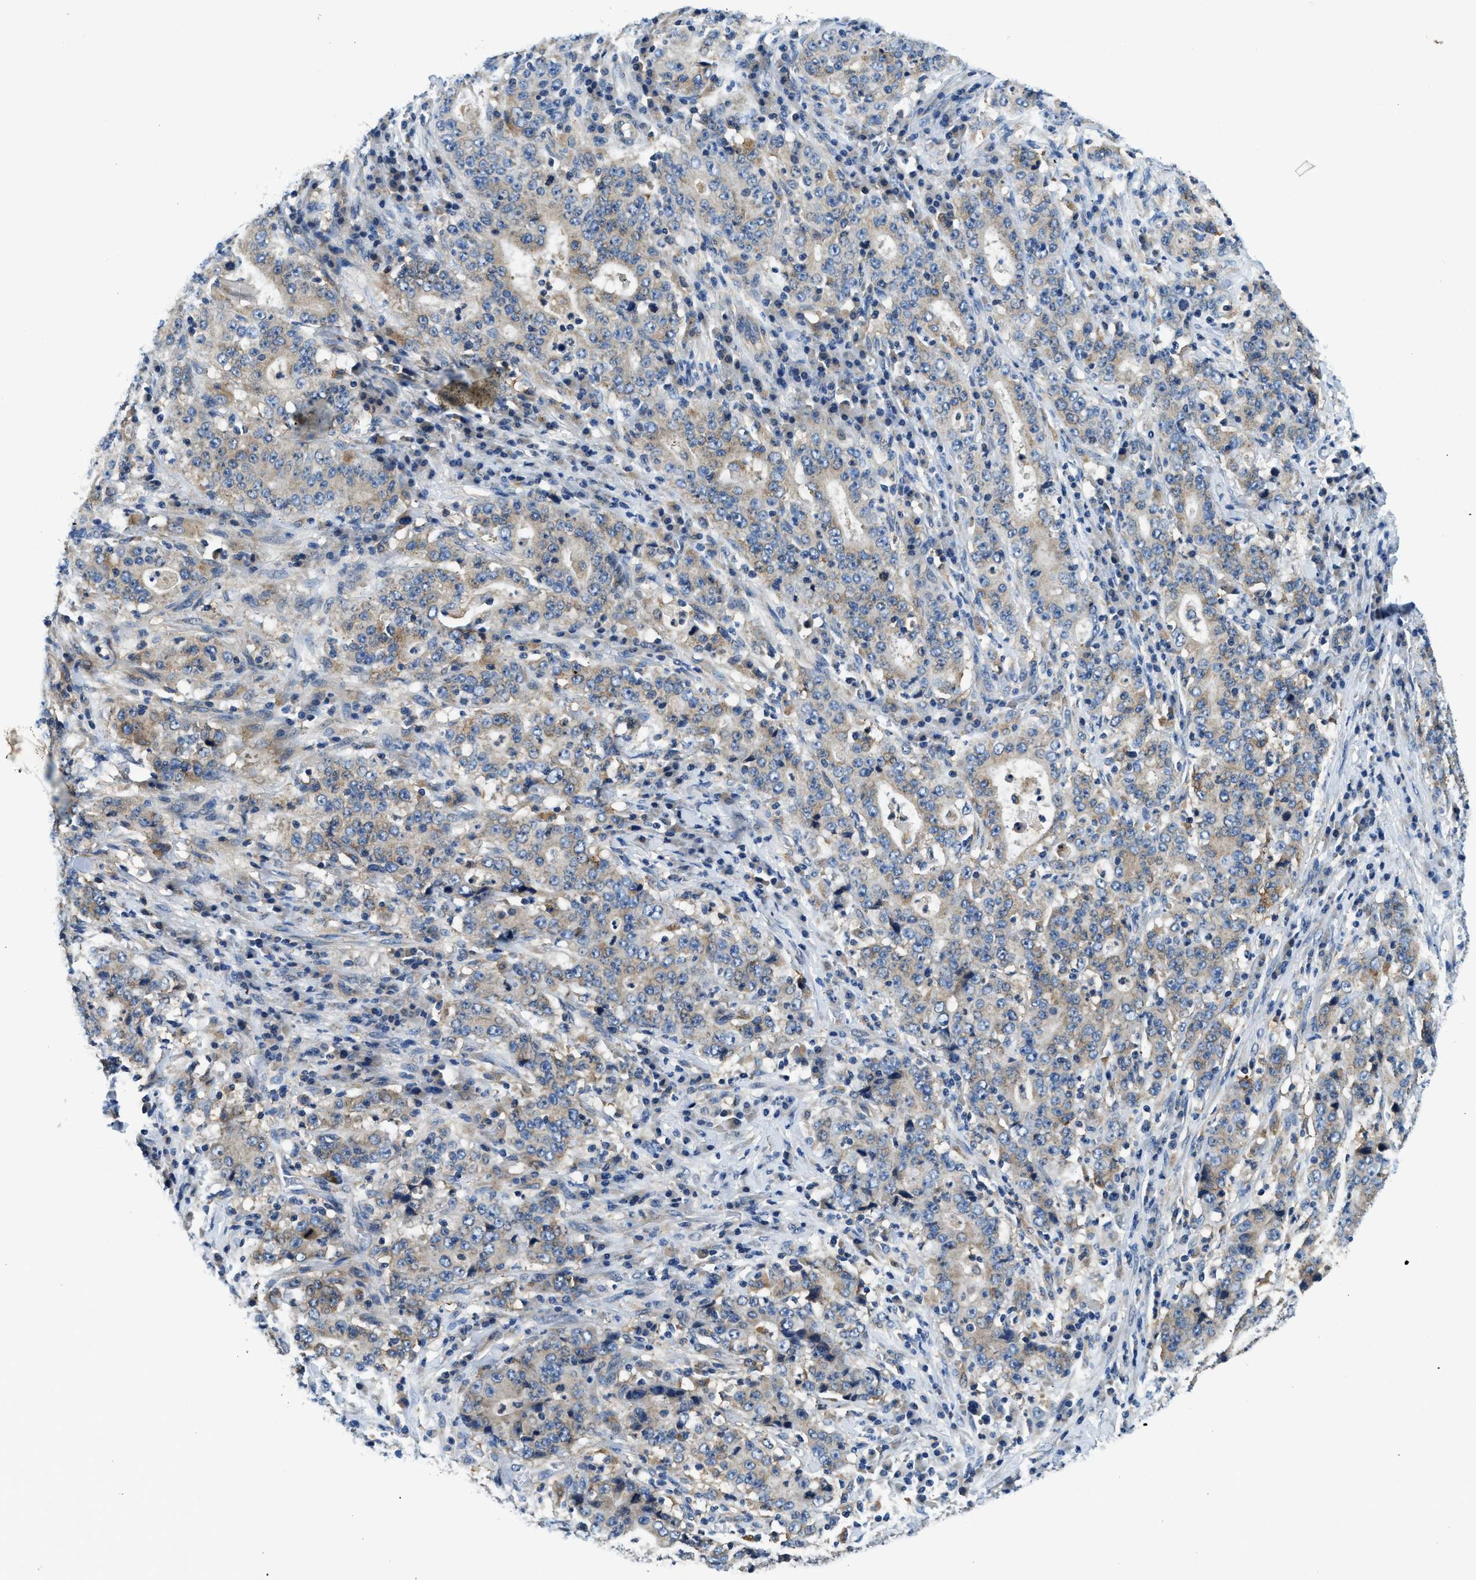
{"staining": {"intensity": "weak", "quantity": "25%-75%", "location": "cytoplasmic/membranous"}, "tissue": "stomach cancer", "cell_type": "Tumor cells", "image_type": "cancer", "snomed": [{"axis": "morphology", "description": "Normal tissue, NOS"}, {"axis": "morphology", "description": "Adenocarcinoma, NOS"}, {"axis": "topography", "description": "Stomach, upper"}, {"axis": "topography", "description": "Stomach"}], "caption": "A brown stain highlights weak cytoplasmic/membranous expression of a protein in stomach cancer (adenocarcinoma) tumor cells.", "gene": "LPIN2", "patient": {"sex": "male", "age": 59}}